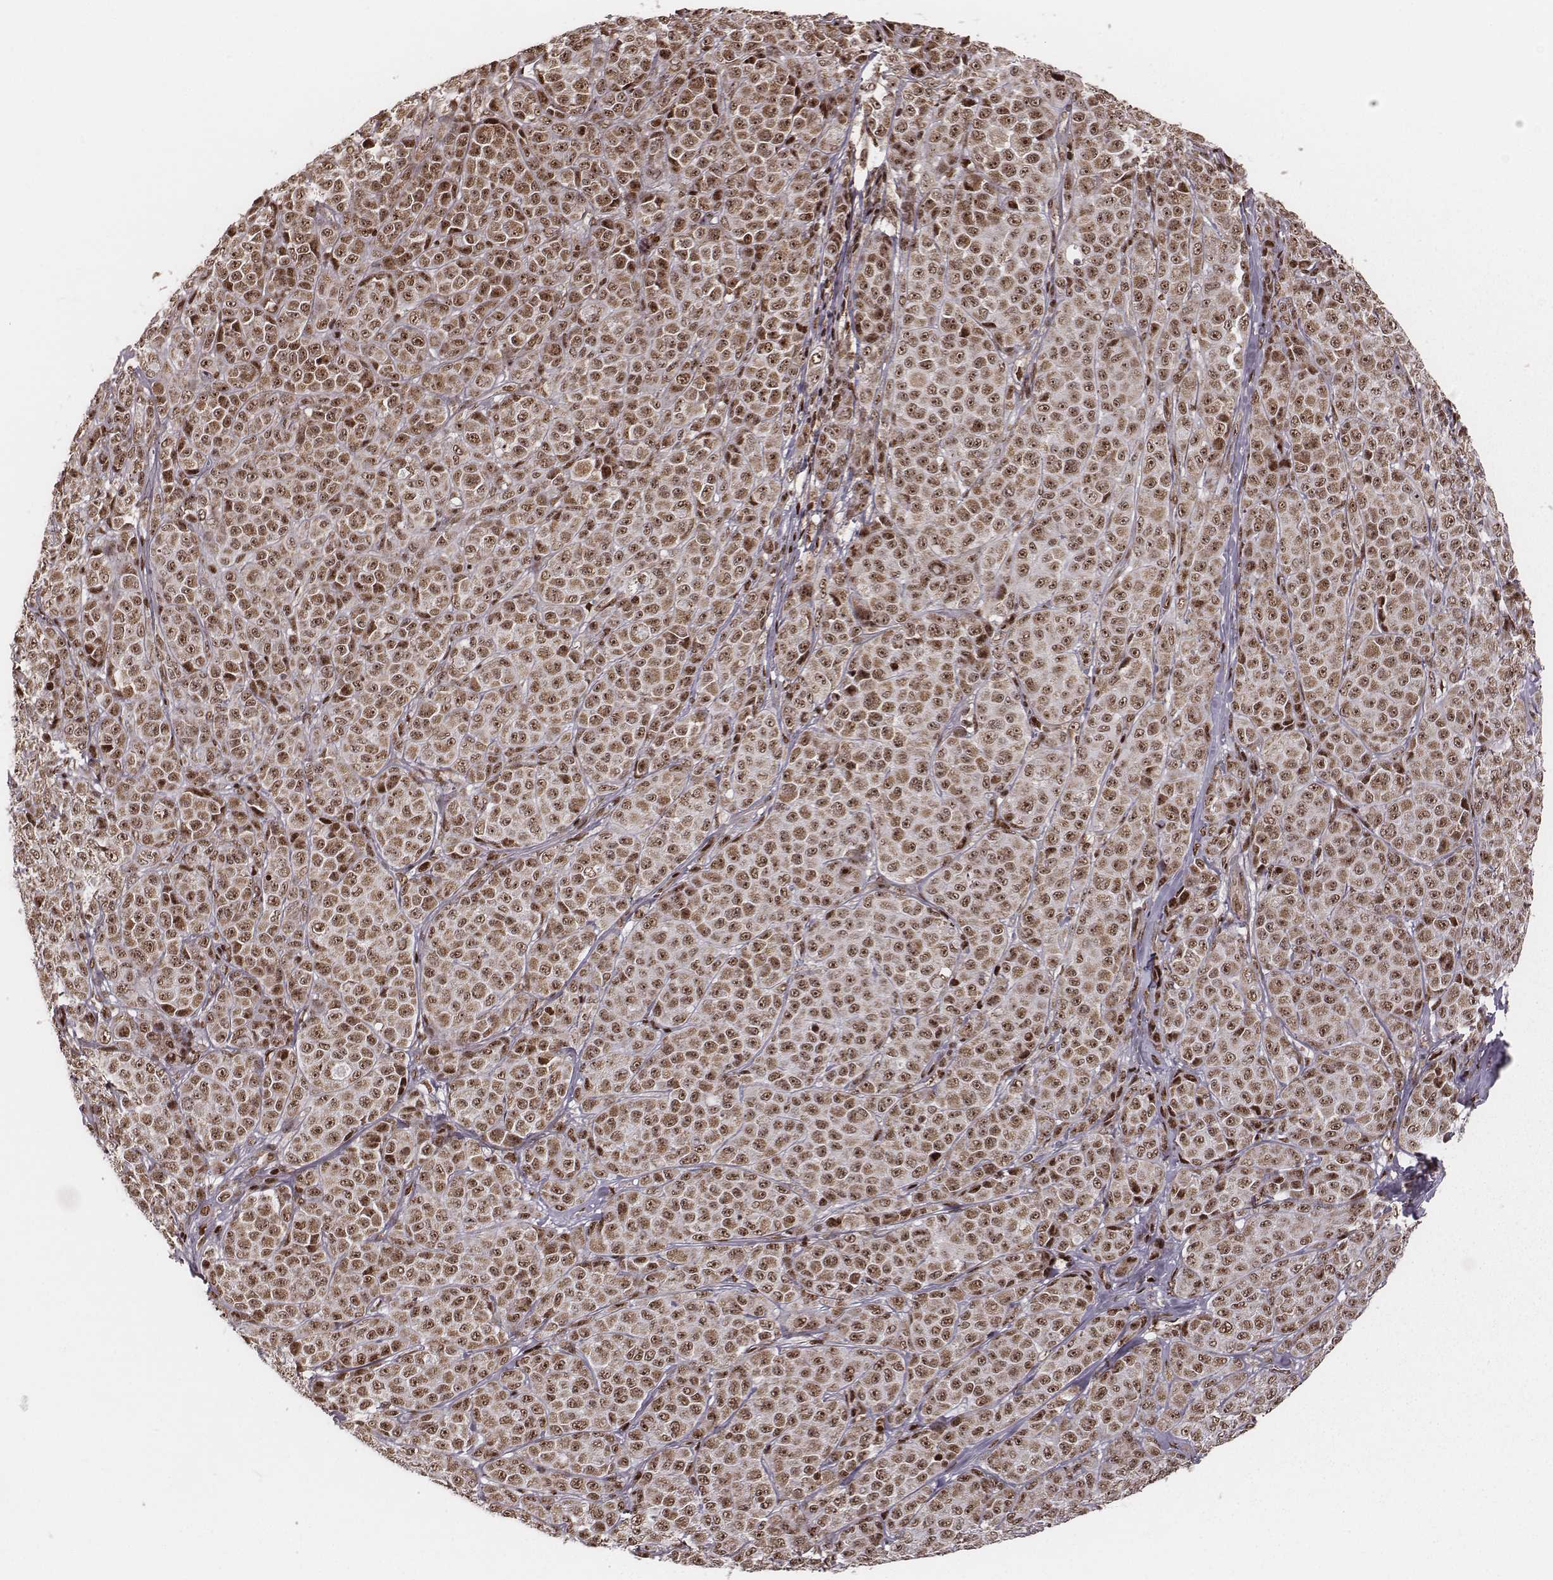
{"staining": {"intensity": "moderate", "quantity": ">75%", "location": "cytoplasmic/membranous,nuclear"}, "tissue": "melanoma", "cell_type": "Tumor cells", "image_type": "cancer", "snomed": [{"axis": "morphology", "description": "Malignant melanoma, NOS"}, {"axis": "topography", "description": "Skin"}], "caption": "An immunohistochemistry image of neoplastic tissue is shown. Protein staining in brown shows moderate cytoplasmic/membranous and nuclear positivity in malignant melanoma within tumor cells. The staining is performed using DAB (3,3'-diaminobenzidine) brown chromogen to label protein expression. The nuclei are counter-stained blue using hematoxylin.", "gene": "VRK3", "patient": {"sex": "male", "age": 89}}